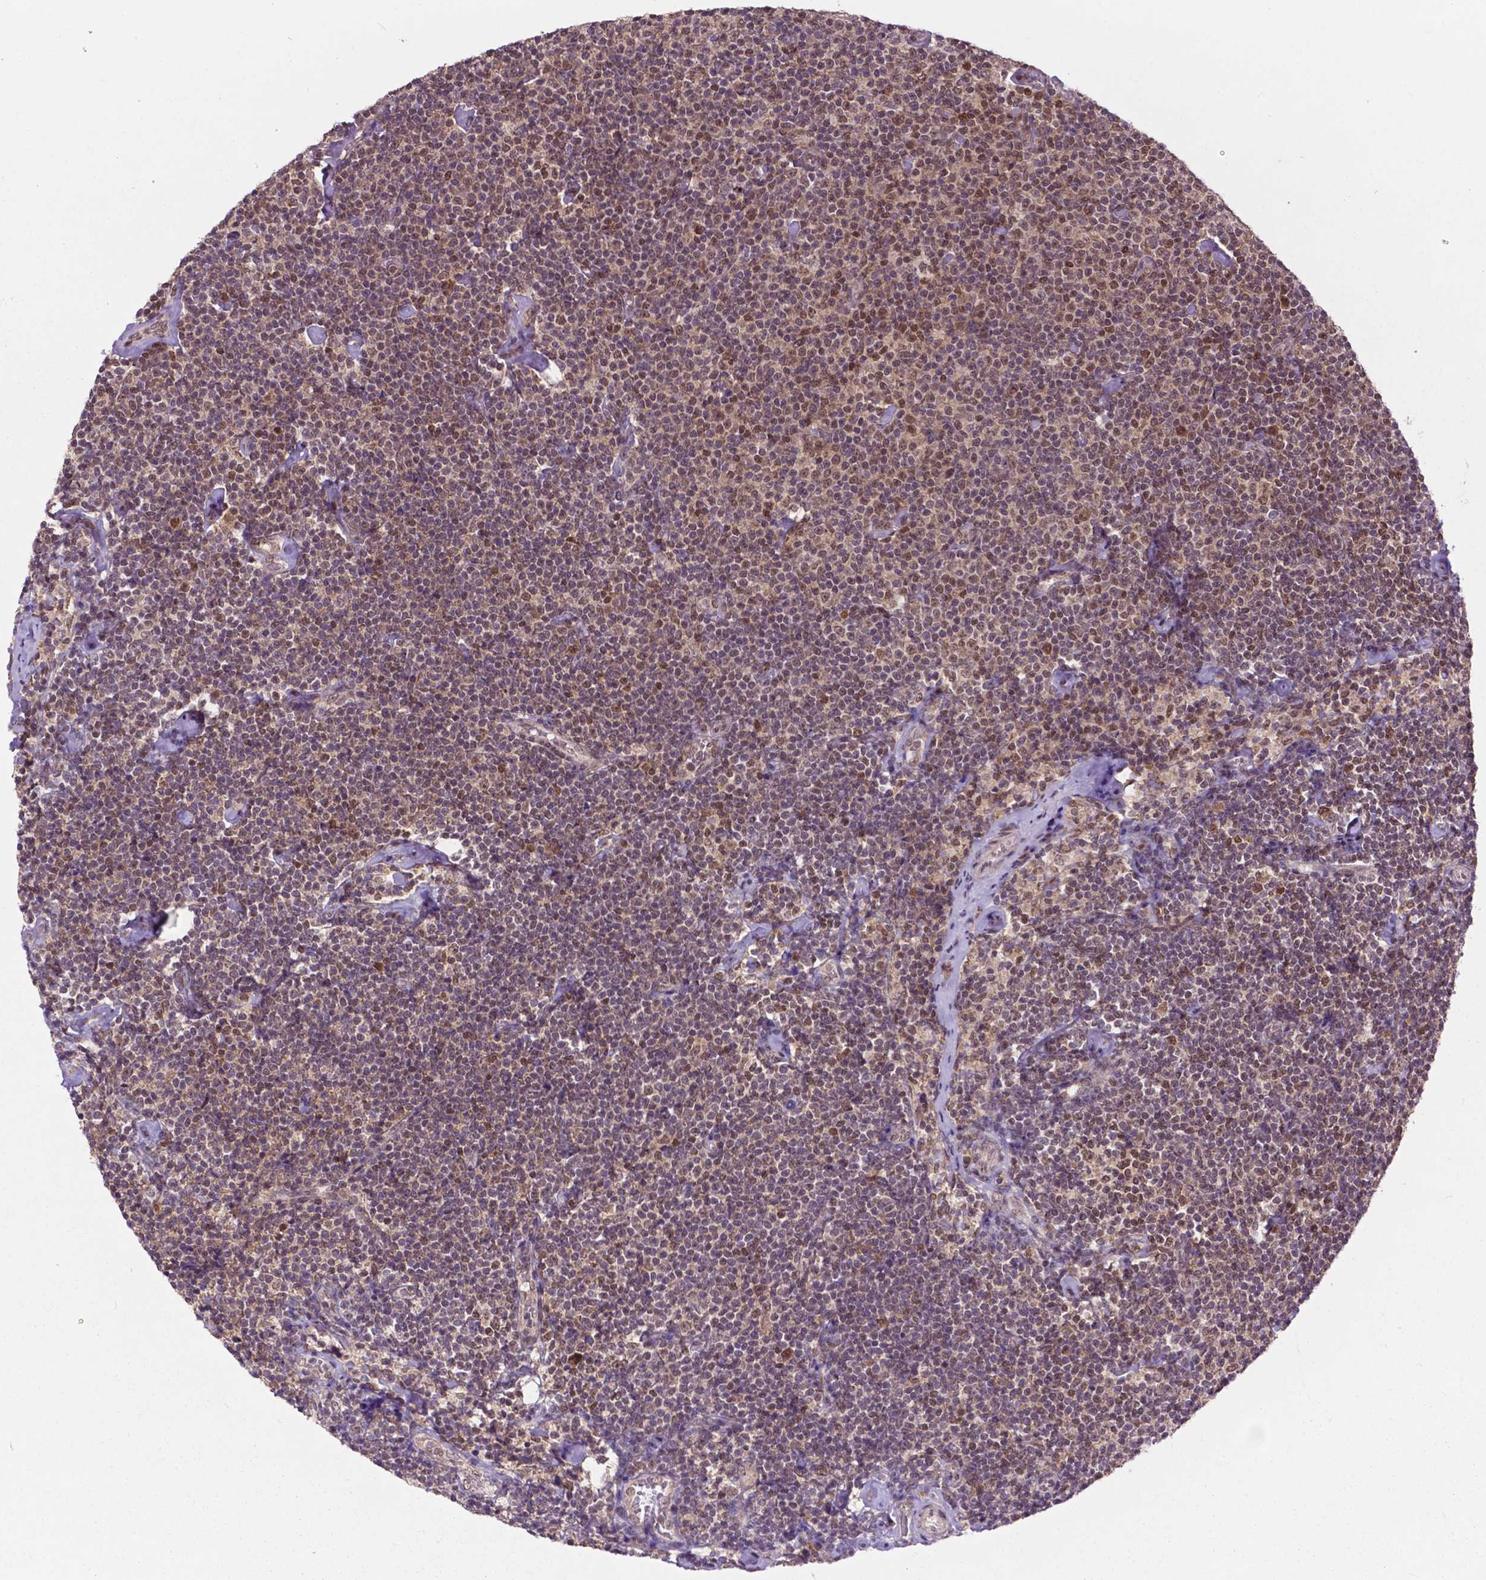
{"staining": {"intensity": "moderate", "quantity": ">75%", "location": "nuclear"}, "tissue": "lymphoma", "cell_type": "Tumor cells", "image_type": "cancer", "snomed": [{"axis": "morphology", "description": "Malignant lymphoma, non-Hodgkin's type, Low grade"}, {"axis": "topography", "description": "Lymph node"}], "caption": "The histopathology image shows immunohistochemical staining of lymphoma. There is moderate nuclear expression is identified in approximately >75% of tumor cells.", "gene": "FAF1", "patient": {"sex": "male", "age": 81}}